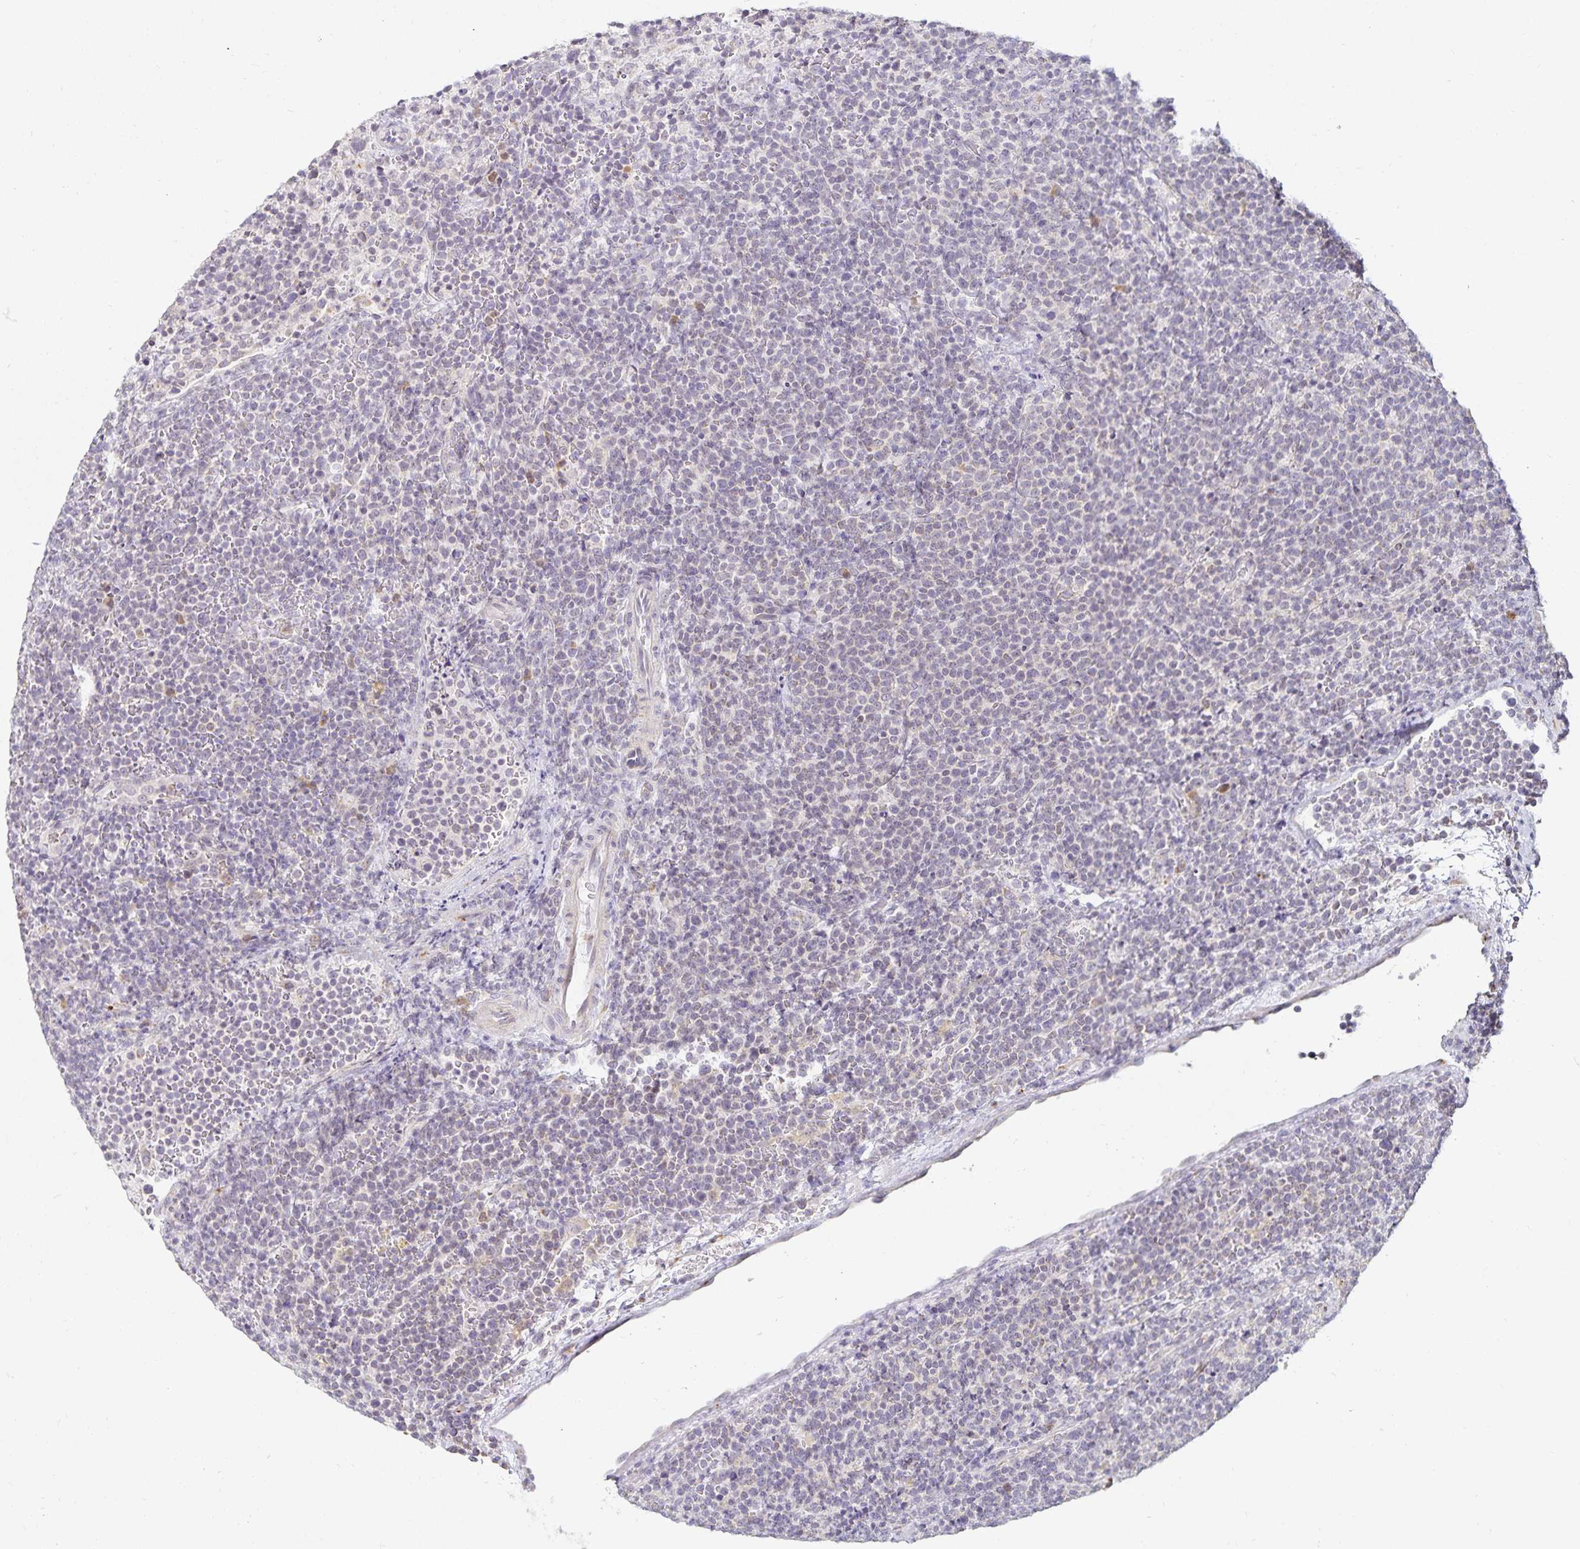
{"staining": {"intensity": "negative", "quantity": "none", "location": "none"}, "tissue": "lymphoma", "cell_type": "Tumor cells", "image_type": "cancer", "snomed": [{"axis": "morphology", "description": "Malignant lymphoma, non-Hodgkin's type, High grade"}, {"axis": "topography", "description": "Lymph node"}], "caption": "High-grade malignant lymphoma, non-Hodgkin's type stained for a protein using IHC shows no positivity tumor cells.", "gene": "GP2", "patient": {"sex": "male", "age": 61}}